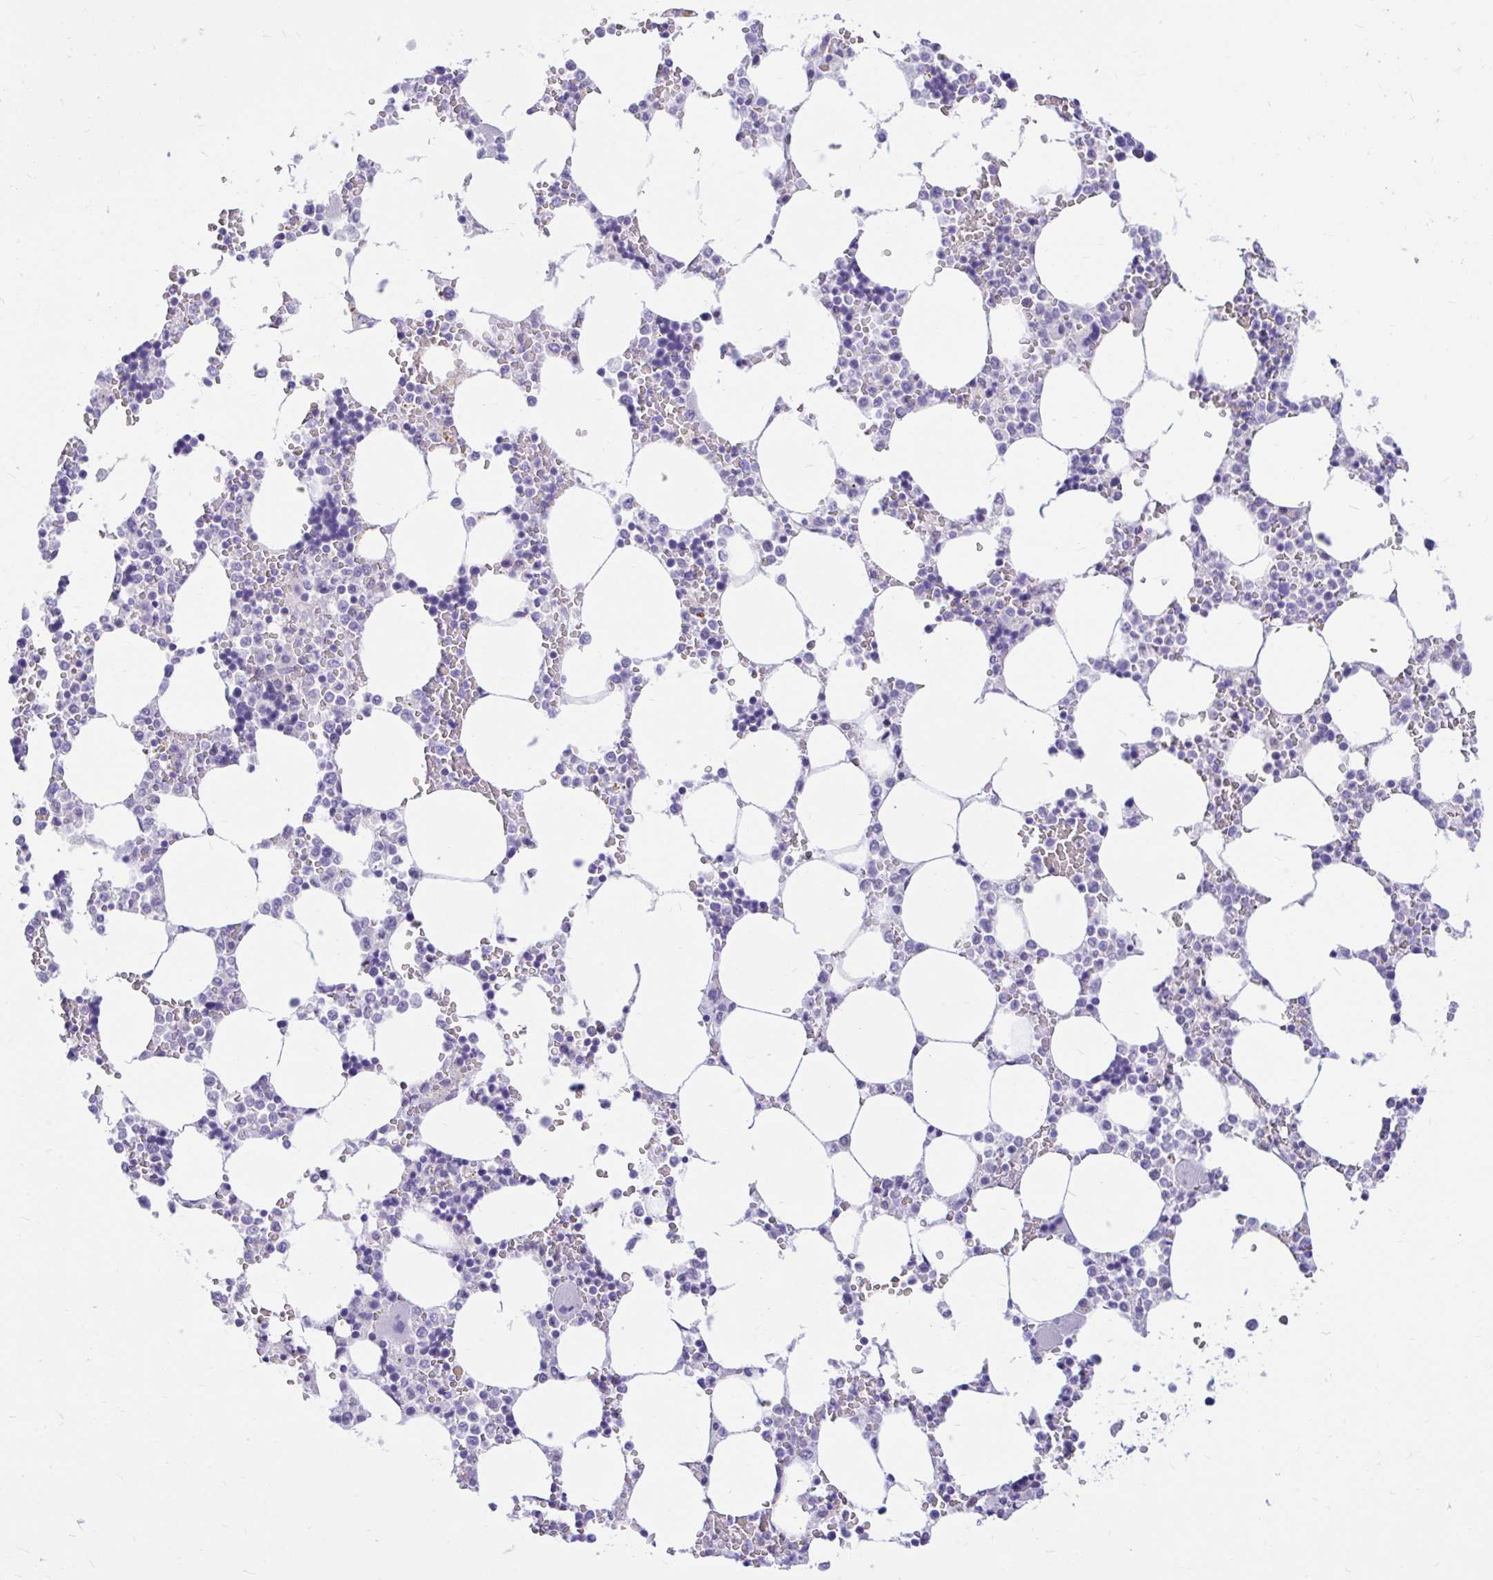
{"staining": {"intensity": "negative", "quantity": "none", "location": "none"}, "tissue": "bone marrow", "cell_type": "Hematopoietic cells", "image_type": "normal", "snomed": [{"axis": "morphology", "description": "Normal tissue, NOS"}, {"axis": "topography", "description": "Bone marrow"}], "caption": "Hematopoietic cells show no significant protein positivity in unremarkable bone marrow. (DAB (3,3'-diaminobenzidine) immunohistochemistry, high magnification).", "gene": "GLB1L2", "patient": {"sex": "male", "age": 64}}